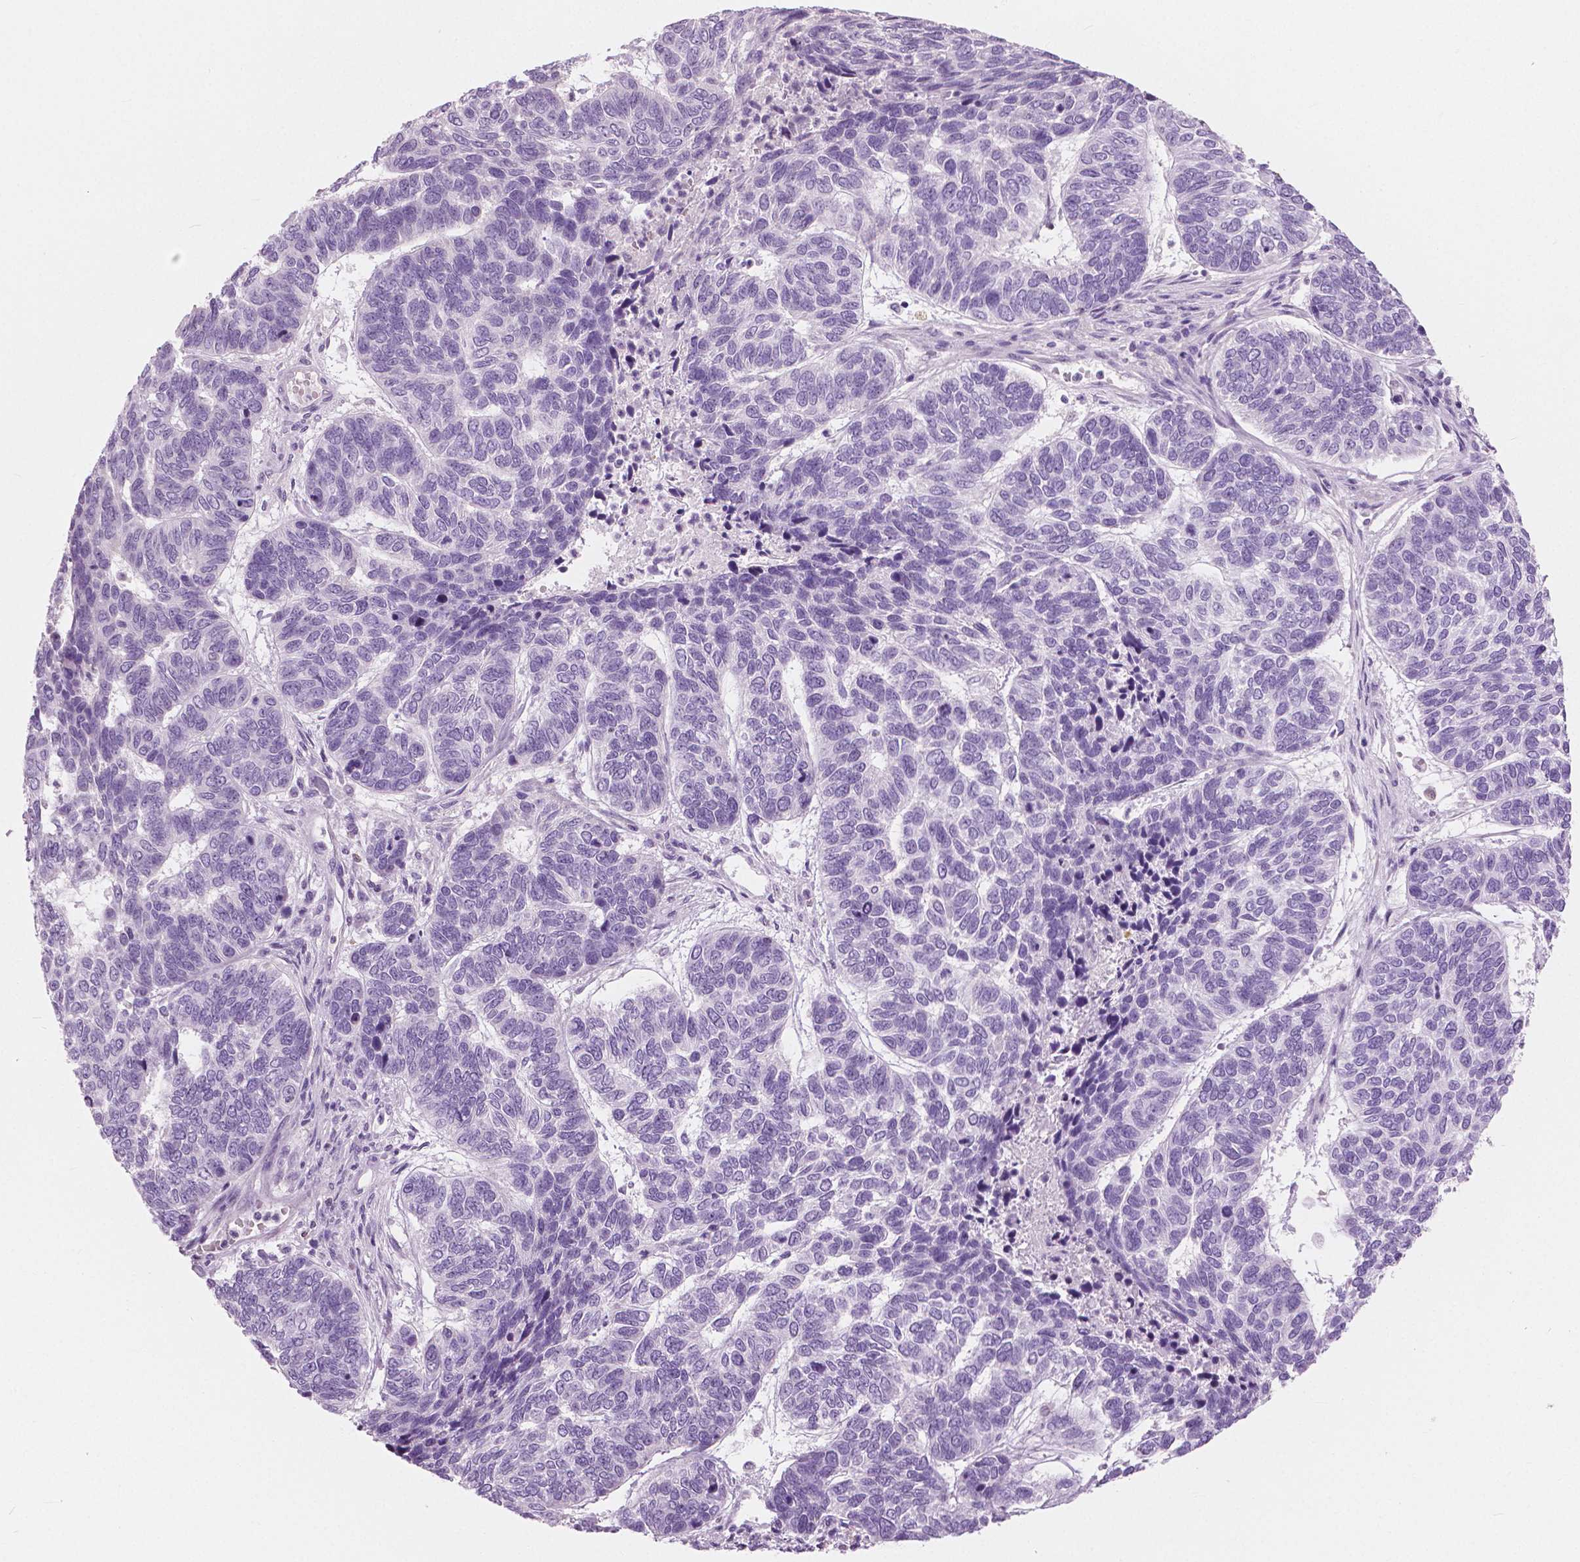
{"staining": {"intensity": "negative", "quantity": "none", "location": "none"}, "tissue": "skin cancer", "cell_type": "Tumor cells", "image_type": "cancer", "snomed": [{"axis": "morphology", "description": "Basal cell carcinoma"}, {"axis": "topography", "description": "Skin"}], "caption": "Image shows no significant protein expression in tumor cells of skin cancer.", "gene": "GALM", "patient": {"sex": "female", "age": 65}}